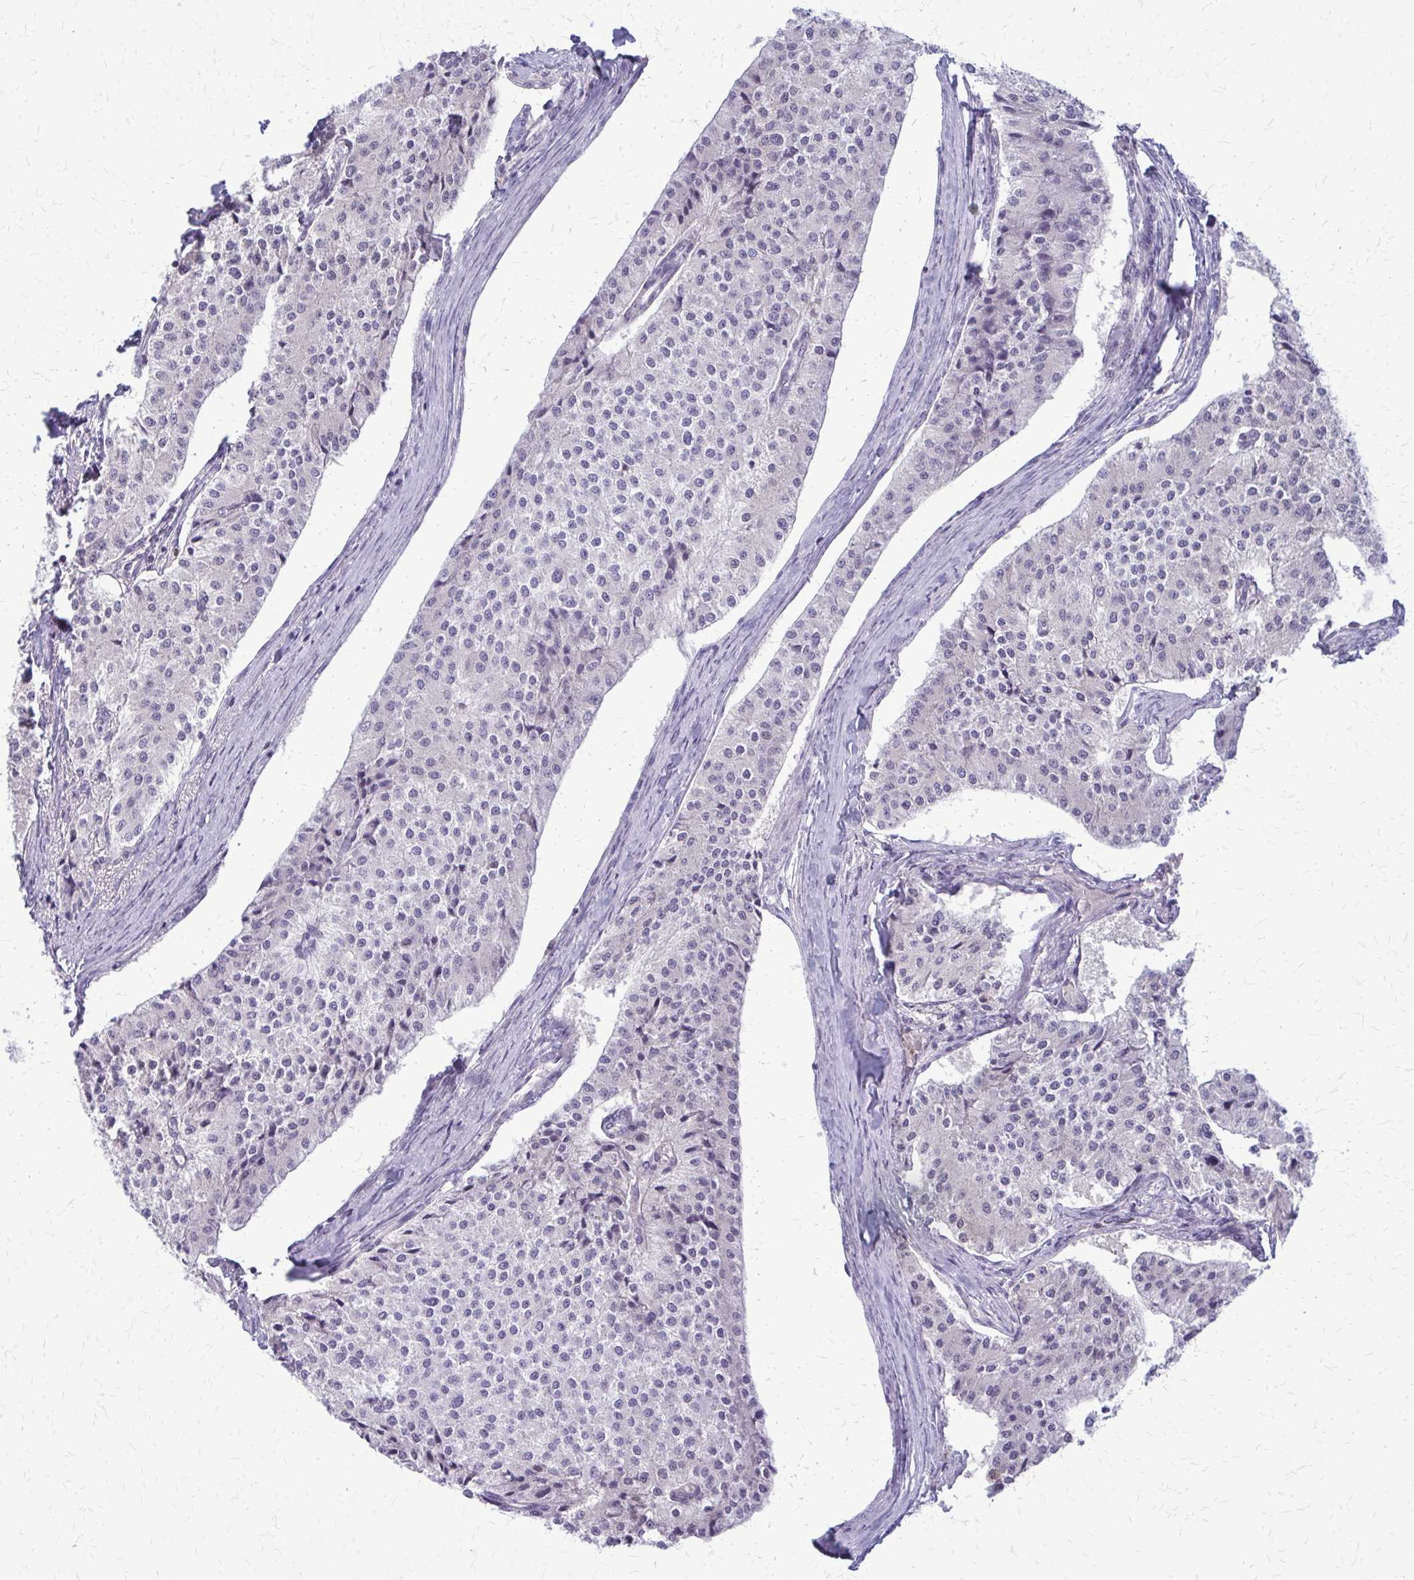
{"staining": {"intensity": "negative", "quantity": "none", "location": "none"}, "tissue": "carcinoid", "cell_type": "Tumor cells", "image_type": "cancer", "snomed": [{"axis": "morphology", "description": "Carcinoid, malignant, NOS"}, {"axis": "topography", "description": "Colon"}], "caption": "The image exhibits no significant expression in tumor cells of malignant carcinoid.", "gene": "GLRX", "patient": {"sex": "female", "age": 52}}